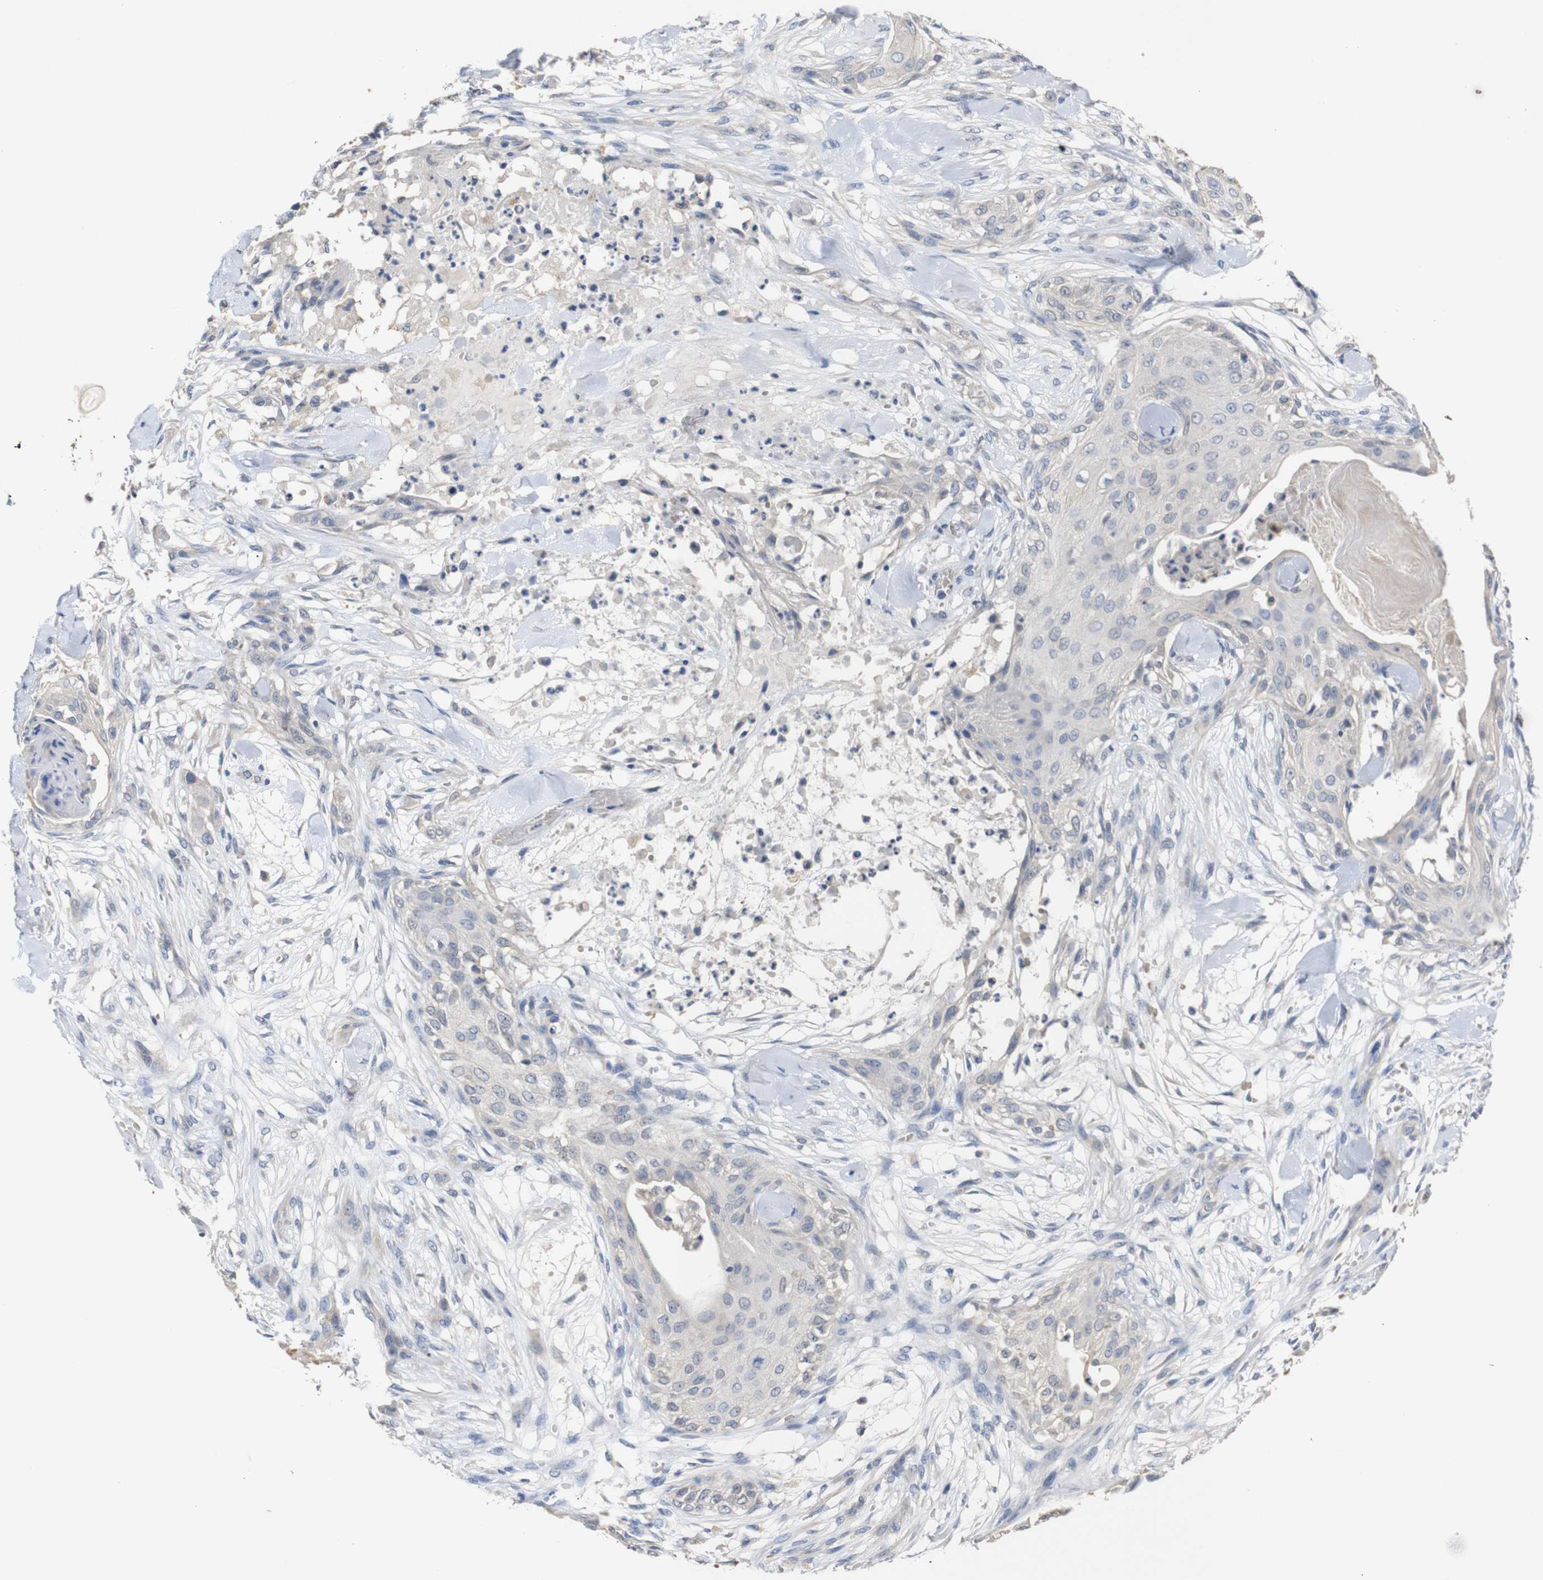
{"staining": {"intensity": "negative", "quantity": "none", "location": "none"}, "tissue": "skin cancer", "cell_type": "Tumor cells", "image_type": "cancer", "snomed": [{"axis": "morphology", "description": "Squamous cell carcinoma, NOS"}, {"axis": "topography", "description": "Skin"}], "caption": "Immunohistochemistry micrograph of neoplastic tissue: squamous cell carcinoma (skin) stained with DAB demonstrates no significant protein positivity in tumor cells.", "gene": "HNF1A", "patient": {"sex": "female", "age": 59}}